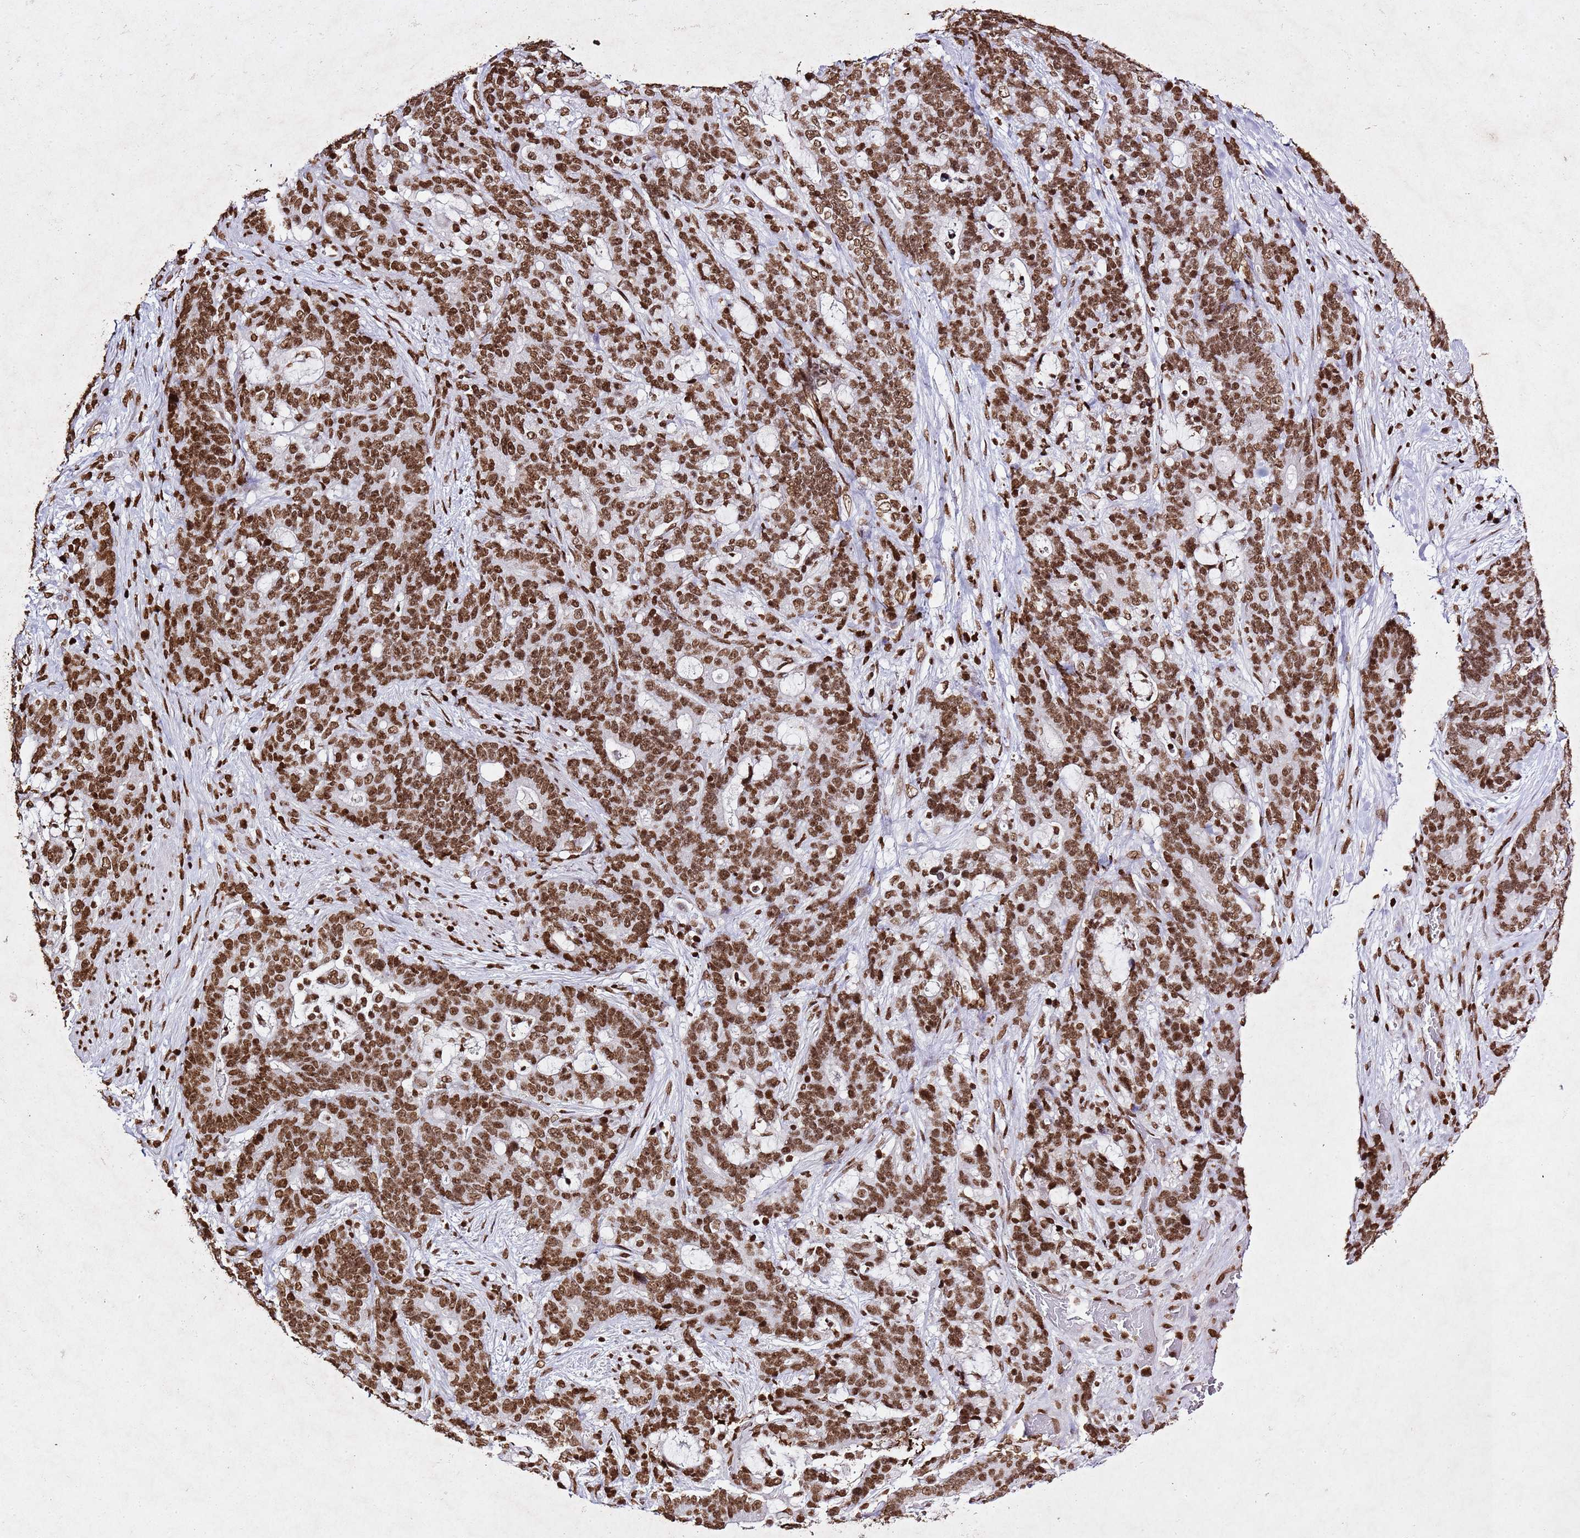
{"staining": {"intensity": "moderate", "quantity": ">75%", "location": "nuclear"}, "tissue": "stomach cancer", "cell_type": "Tumor cells", "image_type": "cancer", "snomed": [{"axis": "morphology", "description": "Normal tissue, NOS"}, {"axis": "morphology", "description": "Adenocarcinoma, NOS"}, {"axis": "topography", "description": "Stomach"}], "caption": "Stomach cancer stained with a brown dye exhibits moderate nuclear positive expression in about >75% of tumor cells.", "gene": "BMAL1", "patient": {"sex": "female", "age": 64}}